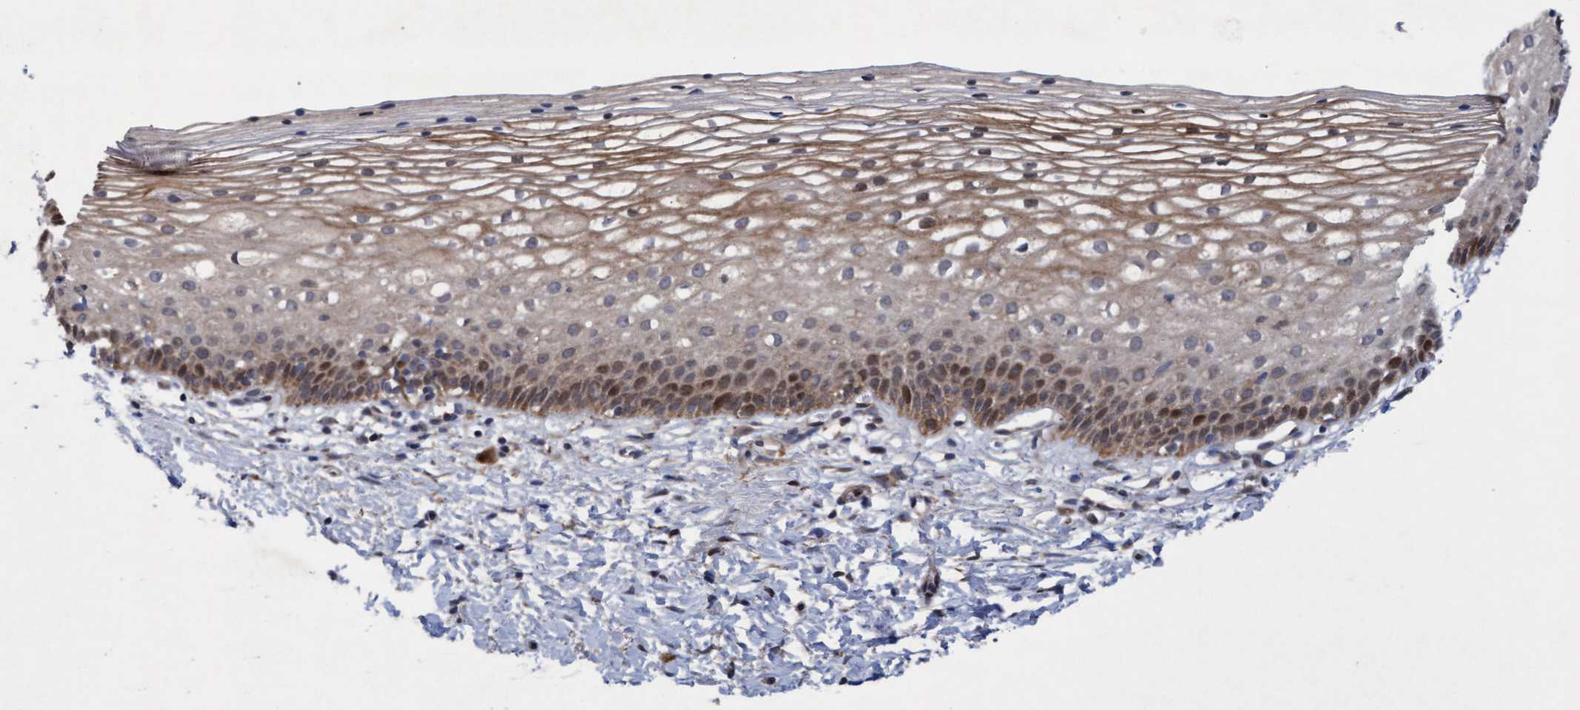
{"staining": {"intensity": "moderate", "quantity": "25%-75%", "location": "nuclear"}, "tissue": "cervix", "cell_type": "Glandular cells", "image_type": "normal", "snomed": [{"axis": "morphology", "description": "Normal tissue, NOS"}, {"axis": "topography", "description": "Cervix"}], "caption": "A medium amount of moderate nuclear expression is present in about 25%-75% of glandular cells in benign cervix.", "gene": "TANC2", "patient": {"sex": "female", "age": 72}}